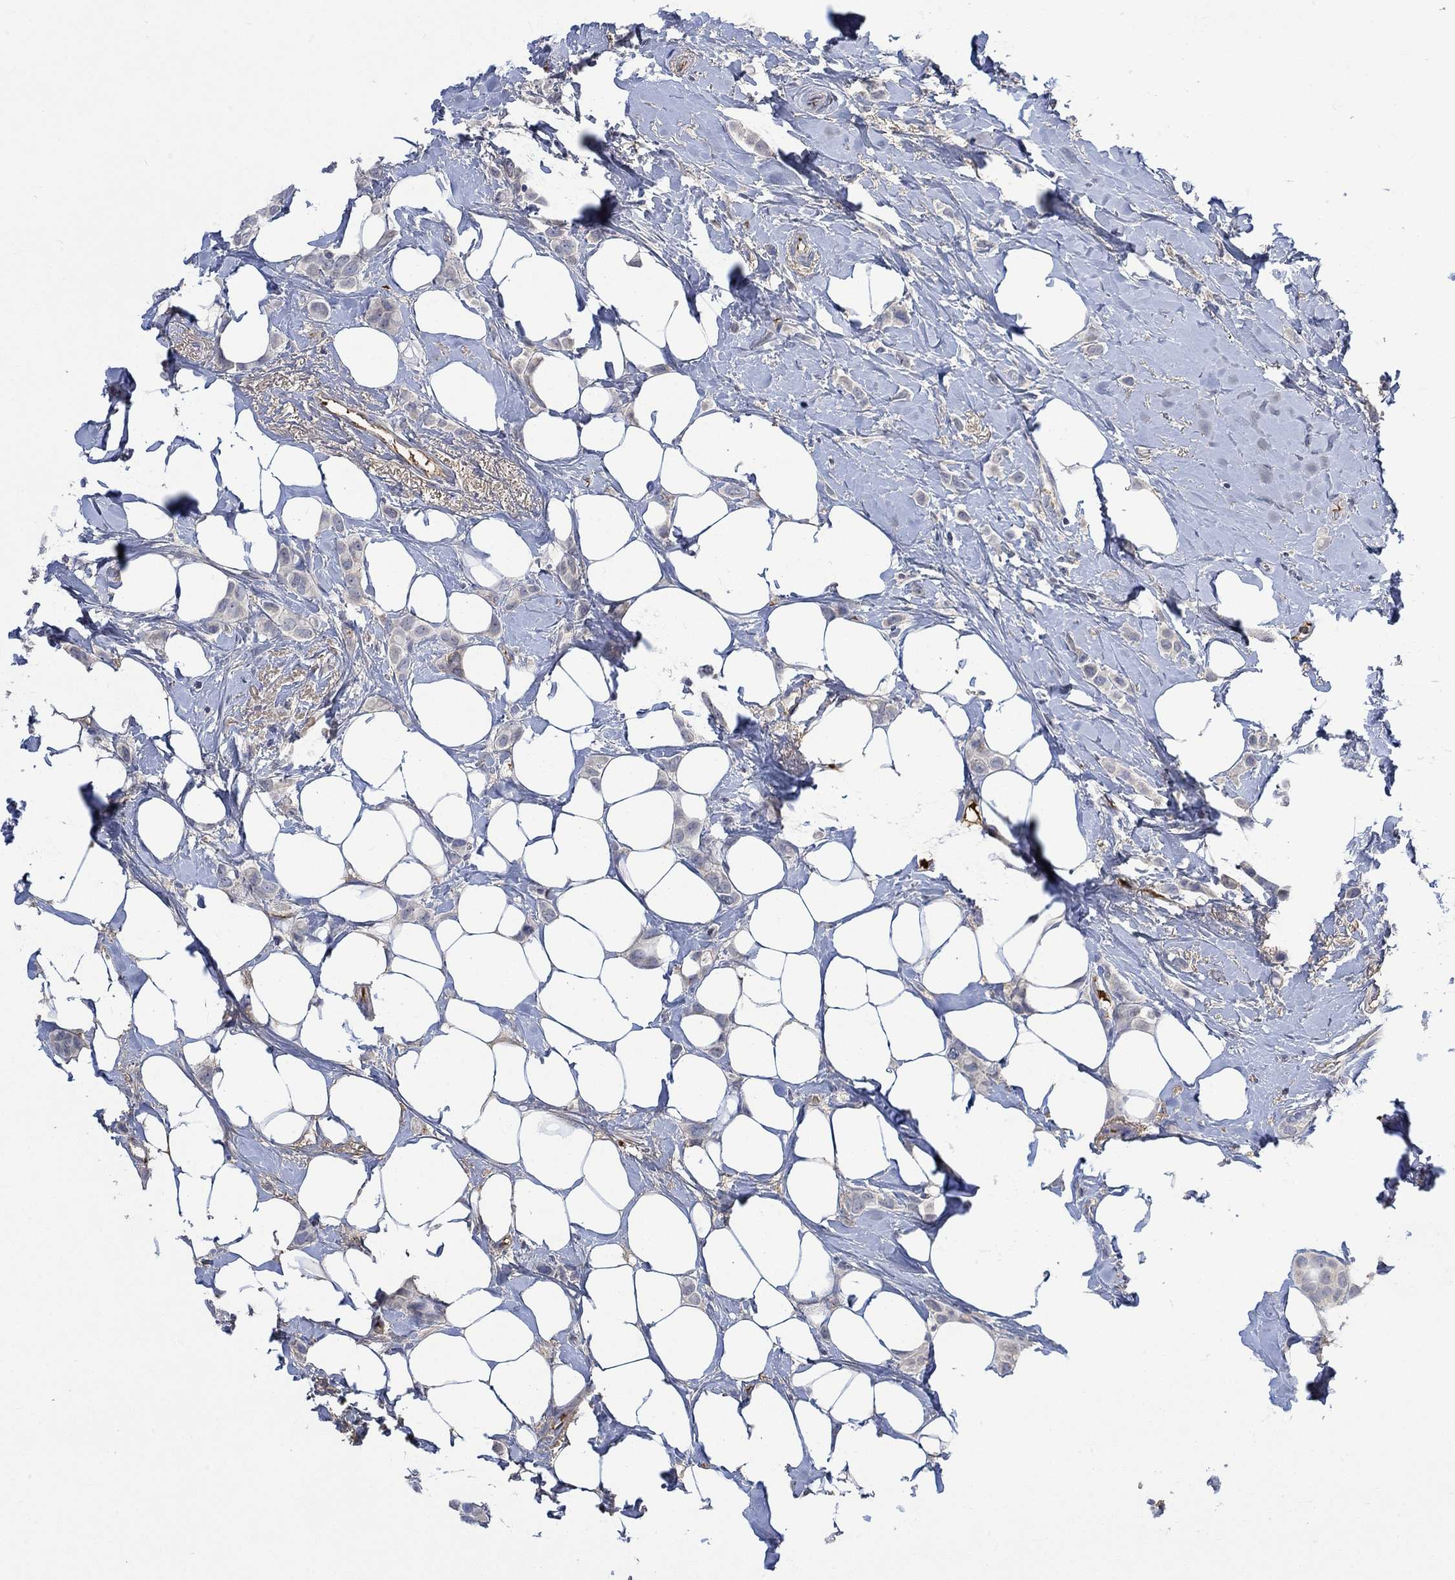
{"staining": {"intensity": "negative", "quantity": "none", "location": "none"}, "tissue": "breast cancer", "cell_type": "Tumor cells", "image_type": "cancer", "snomed": [{"axis": "morphology", "description": "Lobular carcinoma"}, {"axis": "topography", "description": "Breast"}], "caption": "Immunohistochemistry (IHC) photomicrograph of neoplastic tissue: breast cancer stained with DAB (3,3'-diaminobenzidine) reveals no significant protein positivity in tumor cells.", "gene": "MSTN", "patient": {"sex": "female", "age": 66}}